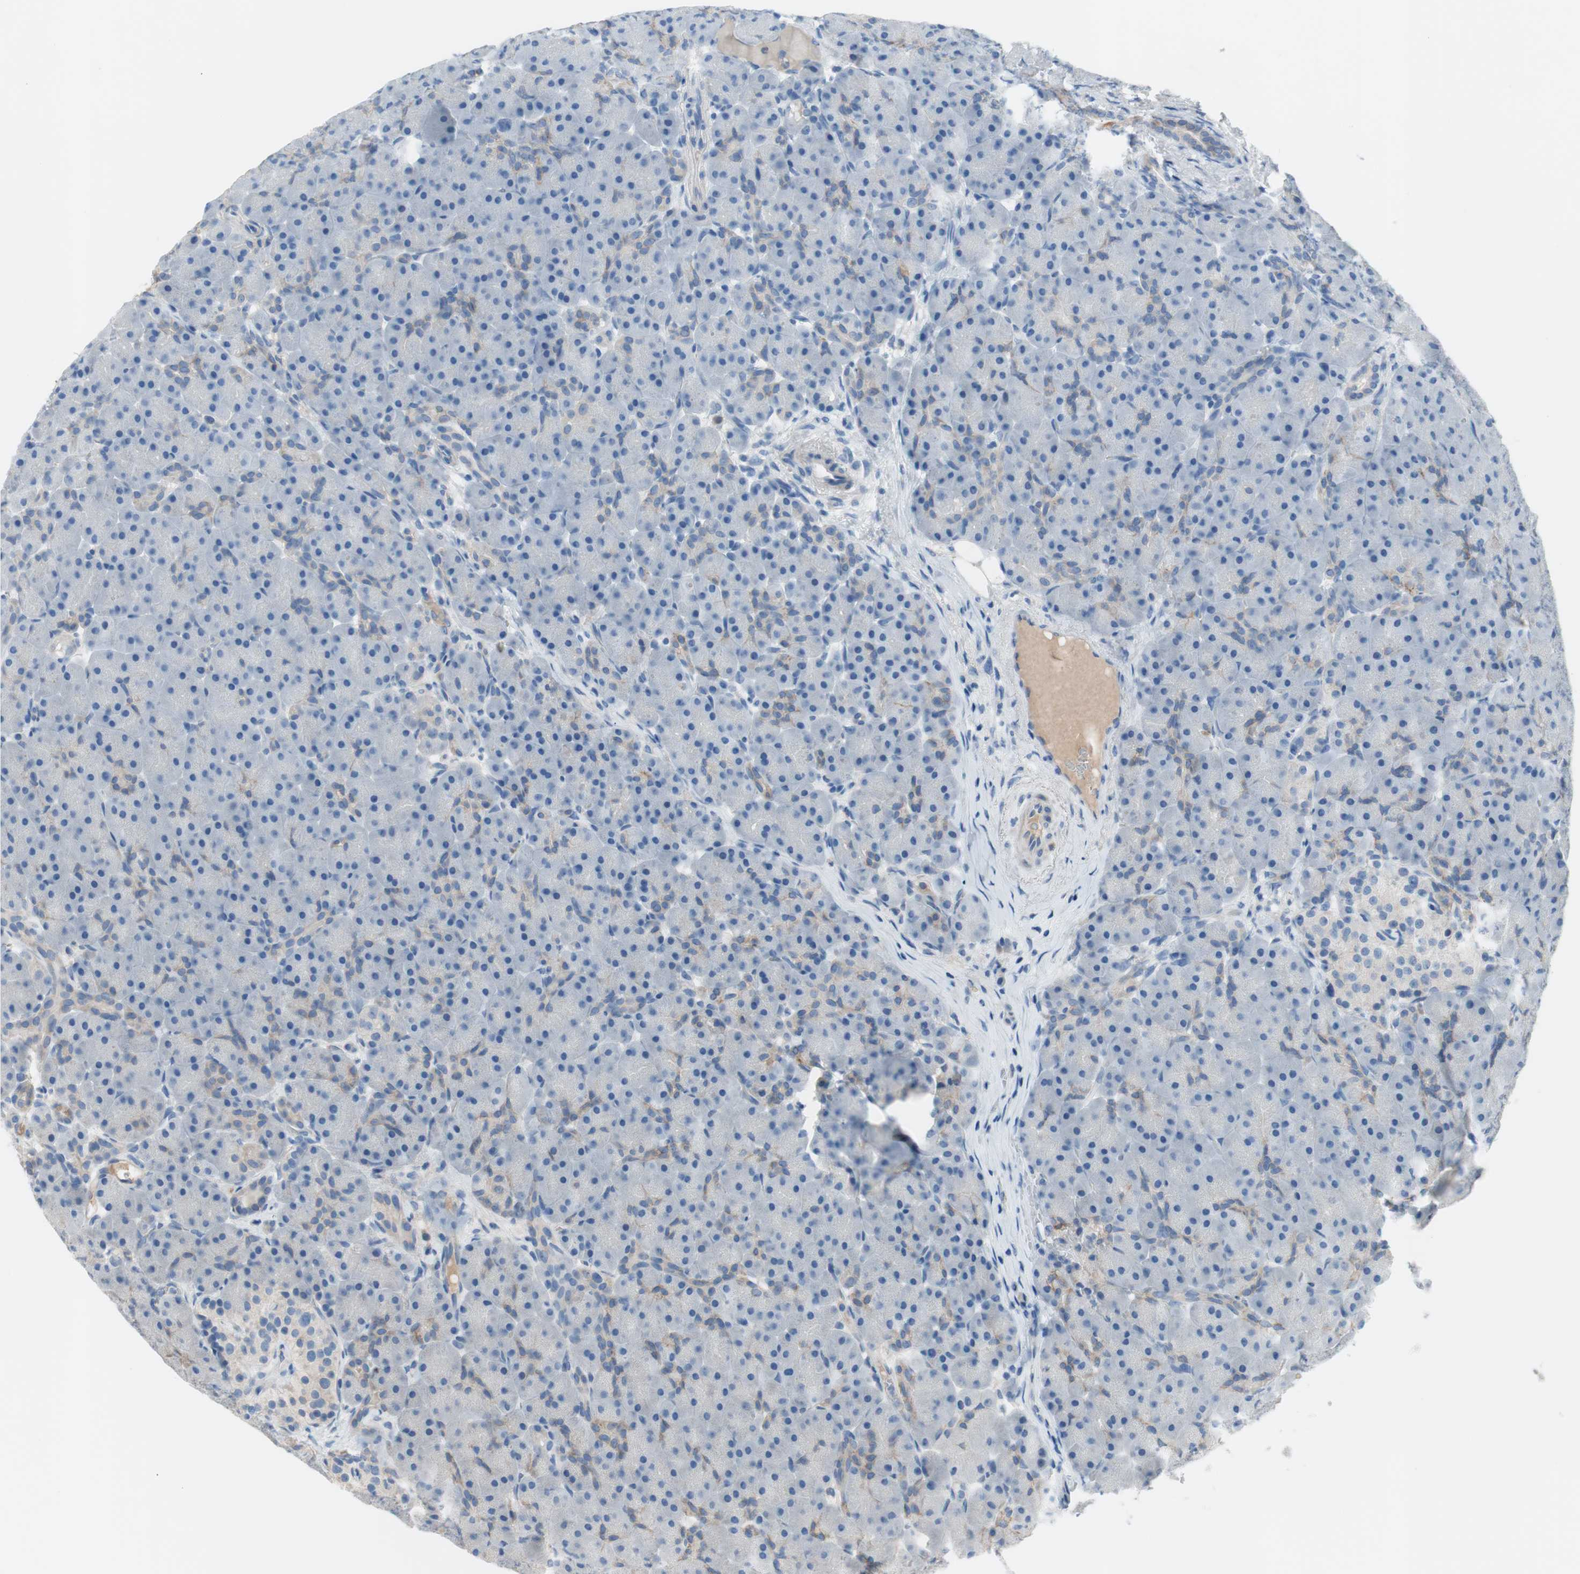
{"staining": {"intensity": "weak", "quantity": "<25%", "location": "cytoplasmic/membranous"}, "tissue": "pancreas", "cell_type": "Exocrine glandular cells", "image_type": "normal", "snomed": [{"axis": "morphology", "description": "Normal tissue, NOS"}, {"axis": "topography", "description": "Pancreas"}], "caption": "IHC of normal human pancreas reveals no positivity in exocrine glandular cells.", "gene": "FDFT1", "patient": {"sex": "male", "age": 66}}